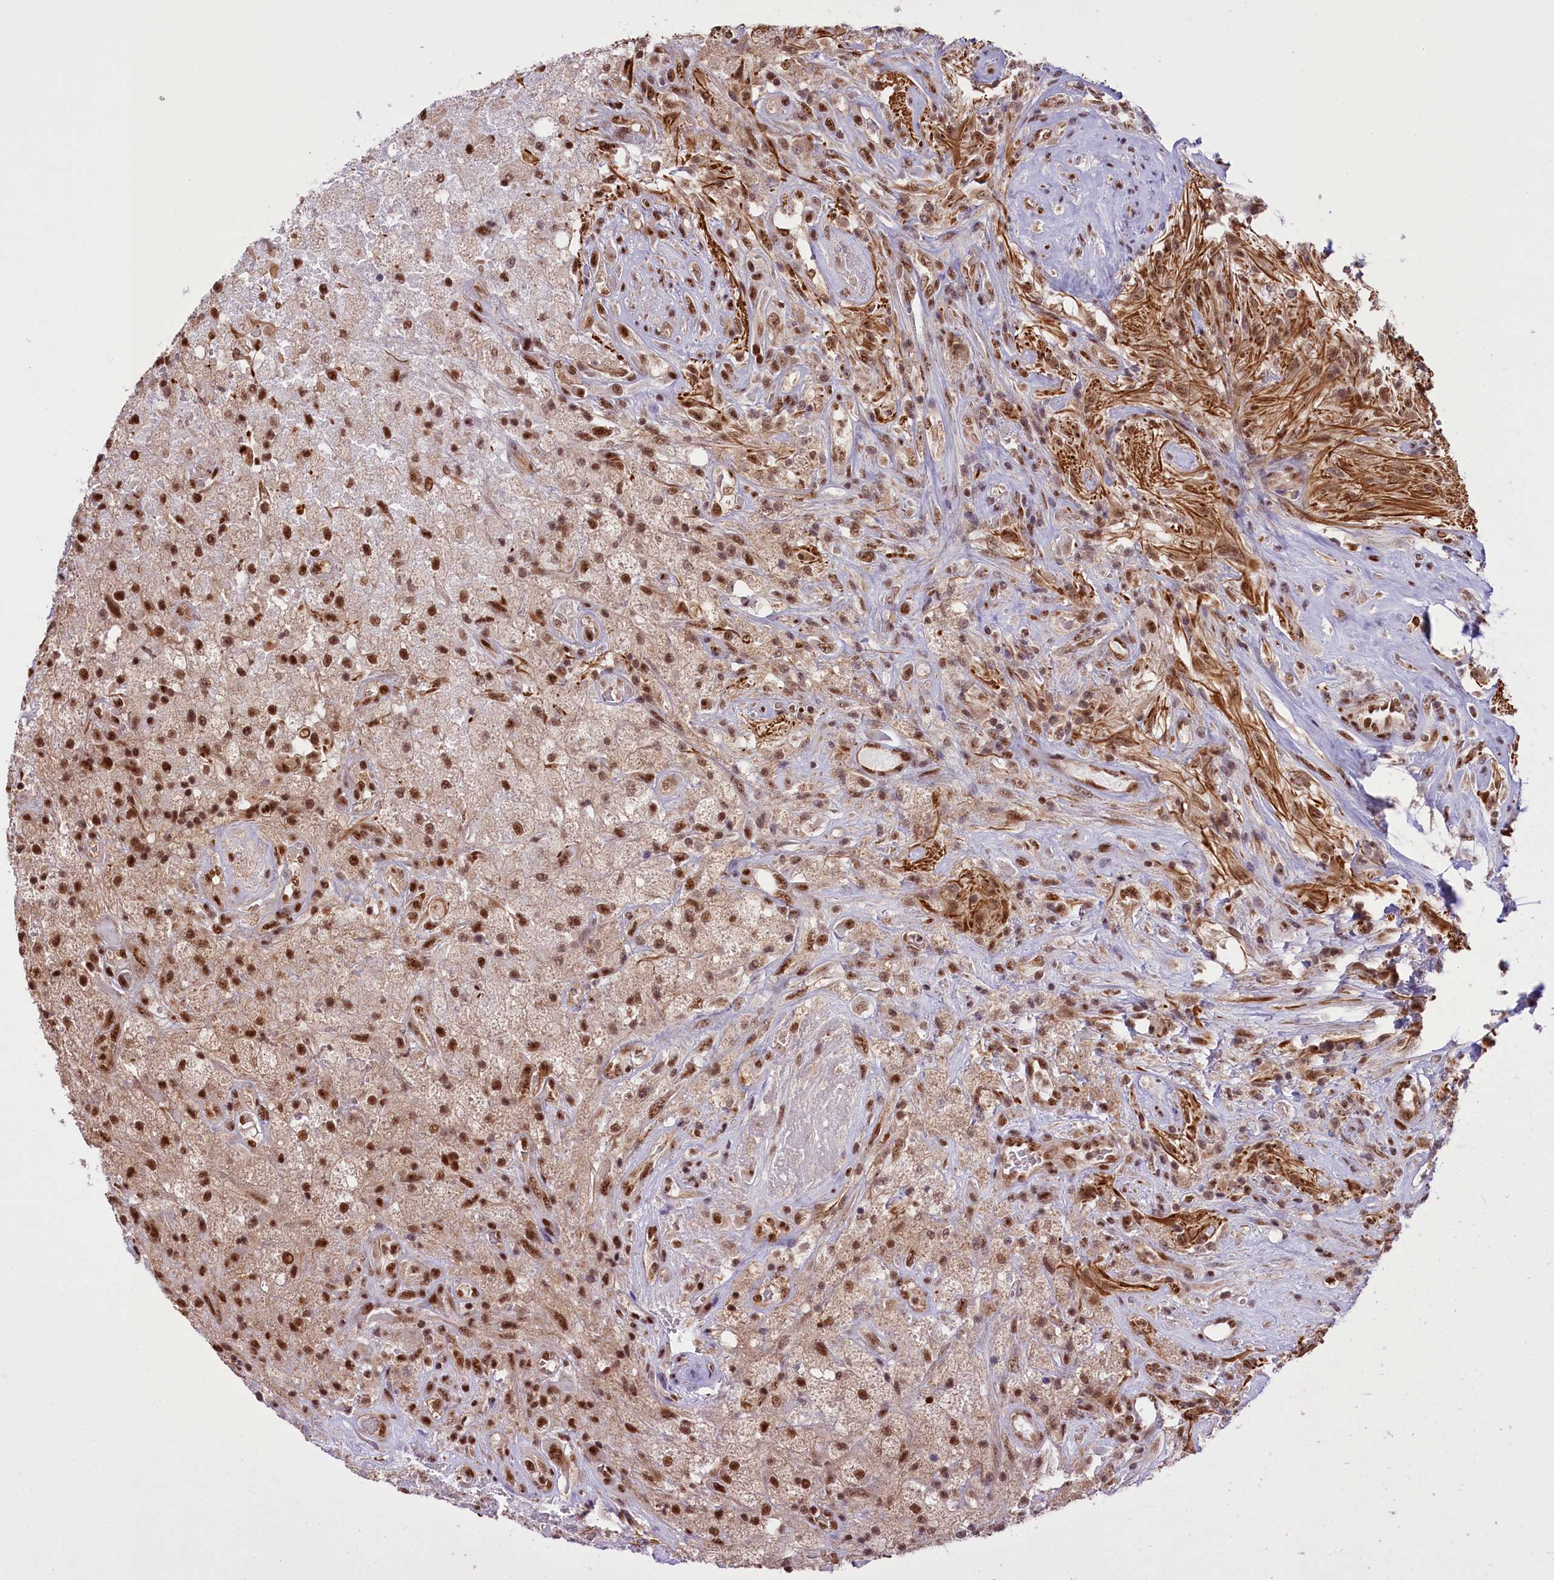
{"staining": {"intensity": "moderate", "quantity": ">75%", "location": "nuclear"}, "tissue": "glioma", "cell_type": "Tumor cells", "image_type": "cancer", "snomed": [{"axis": "morphology", "description": "Glioma, malignant, High grade"}, {"axis": "topography", "description": "Brain"}], "caption": "Human malignant high-grade glioma stained for a protein (brown) reveals moderate nuclear positive staining in approximately >75% of tumor cells.", "gene": "CARD8", "patient": {"sex": "male", "age": 56}}